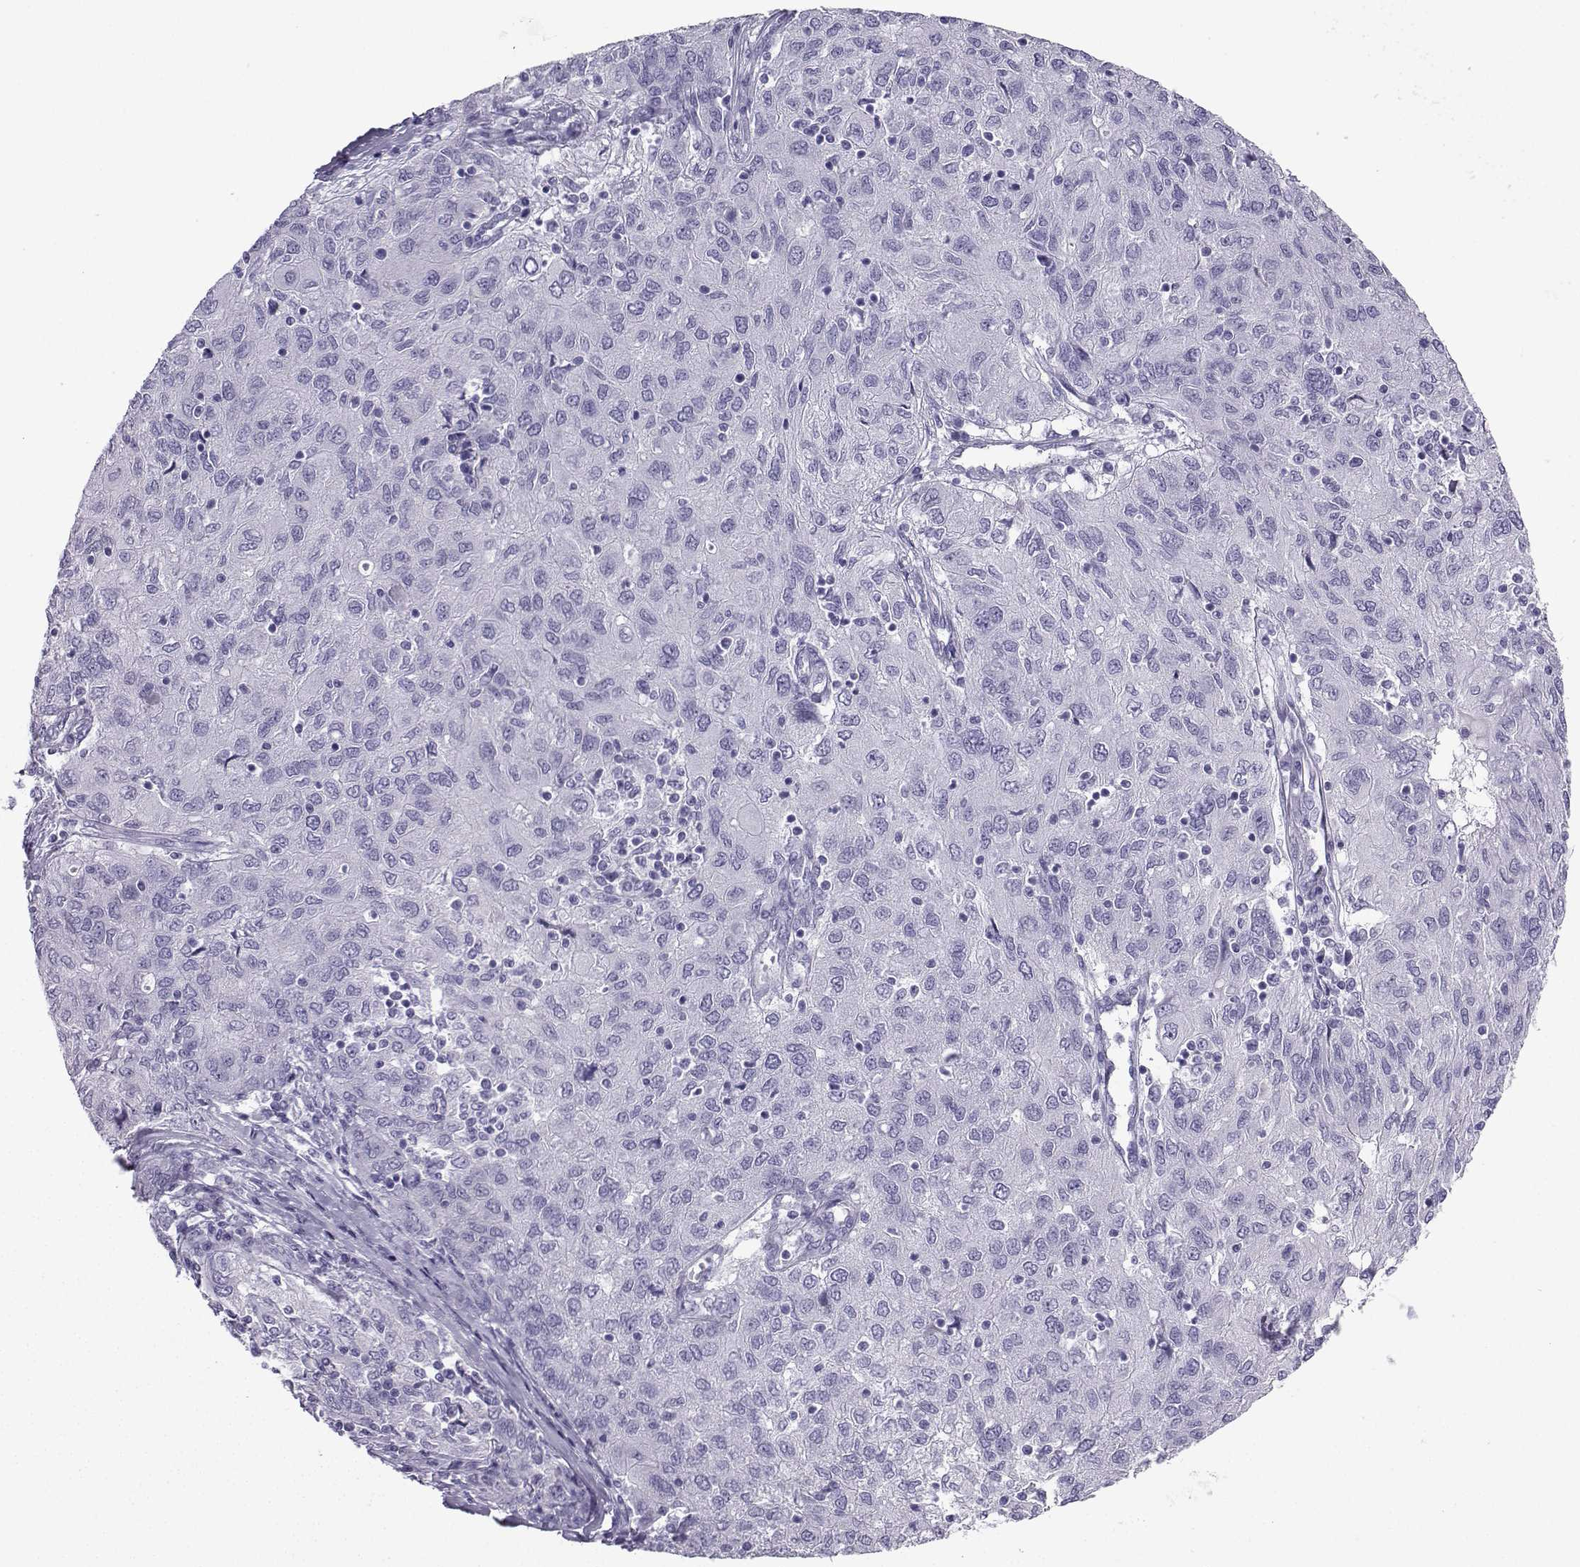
{"staining": {"intensity": "negative", "quantity": "none", "location": "none"}, "tissue": "ovarian cancer", "cell_type": "Tumor cells", "image_type": "cancer", "snomed": [{"axis": "morphology", "description": "Carcinoma, endometroid"}, {"axis": "topography", "description": "Ovary"}], "caption": "IHC micrograph of human ovarian endometroid carcinoma stained for a protein (brown), which displays no expression in tumor cells.", "gene": "NEFL", "patient": {"sex": "female", "age": 50}}